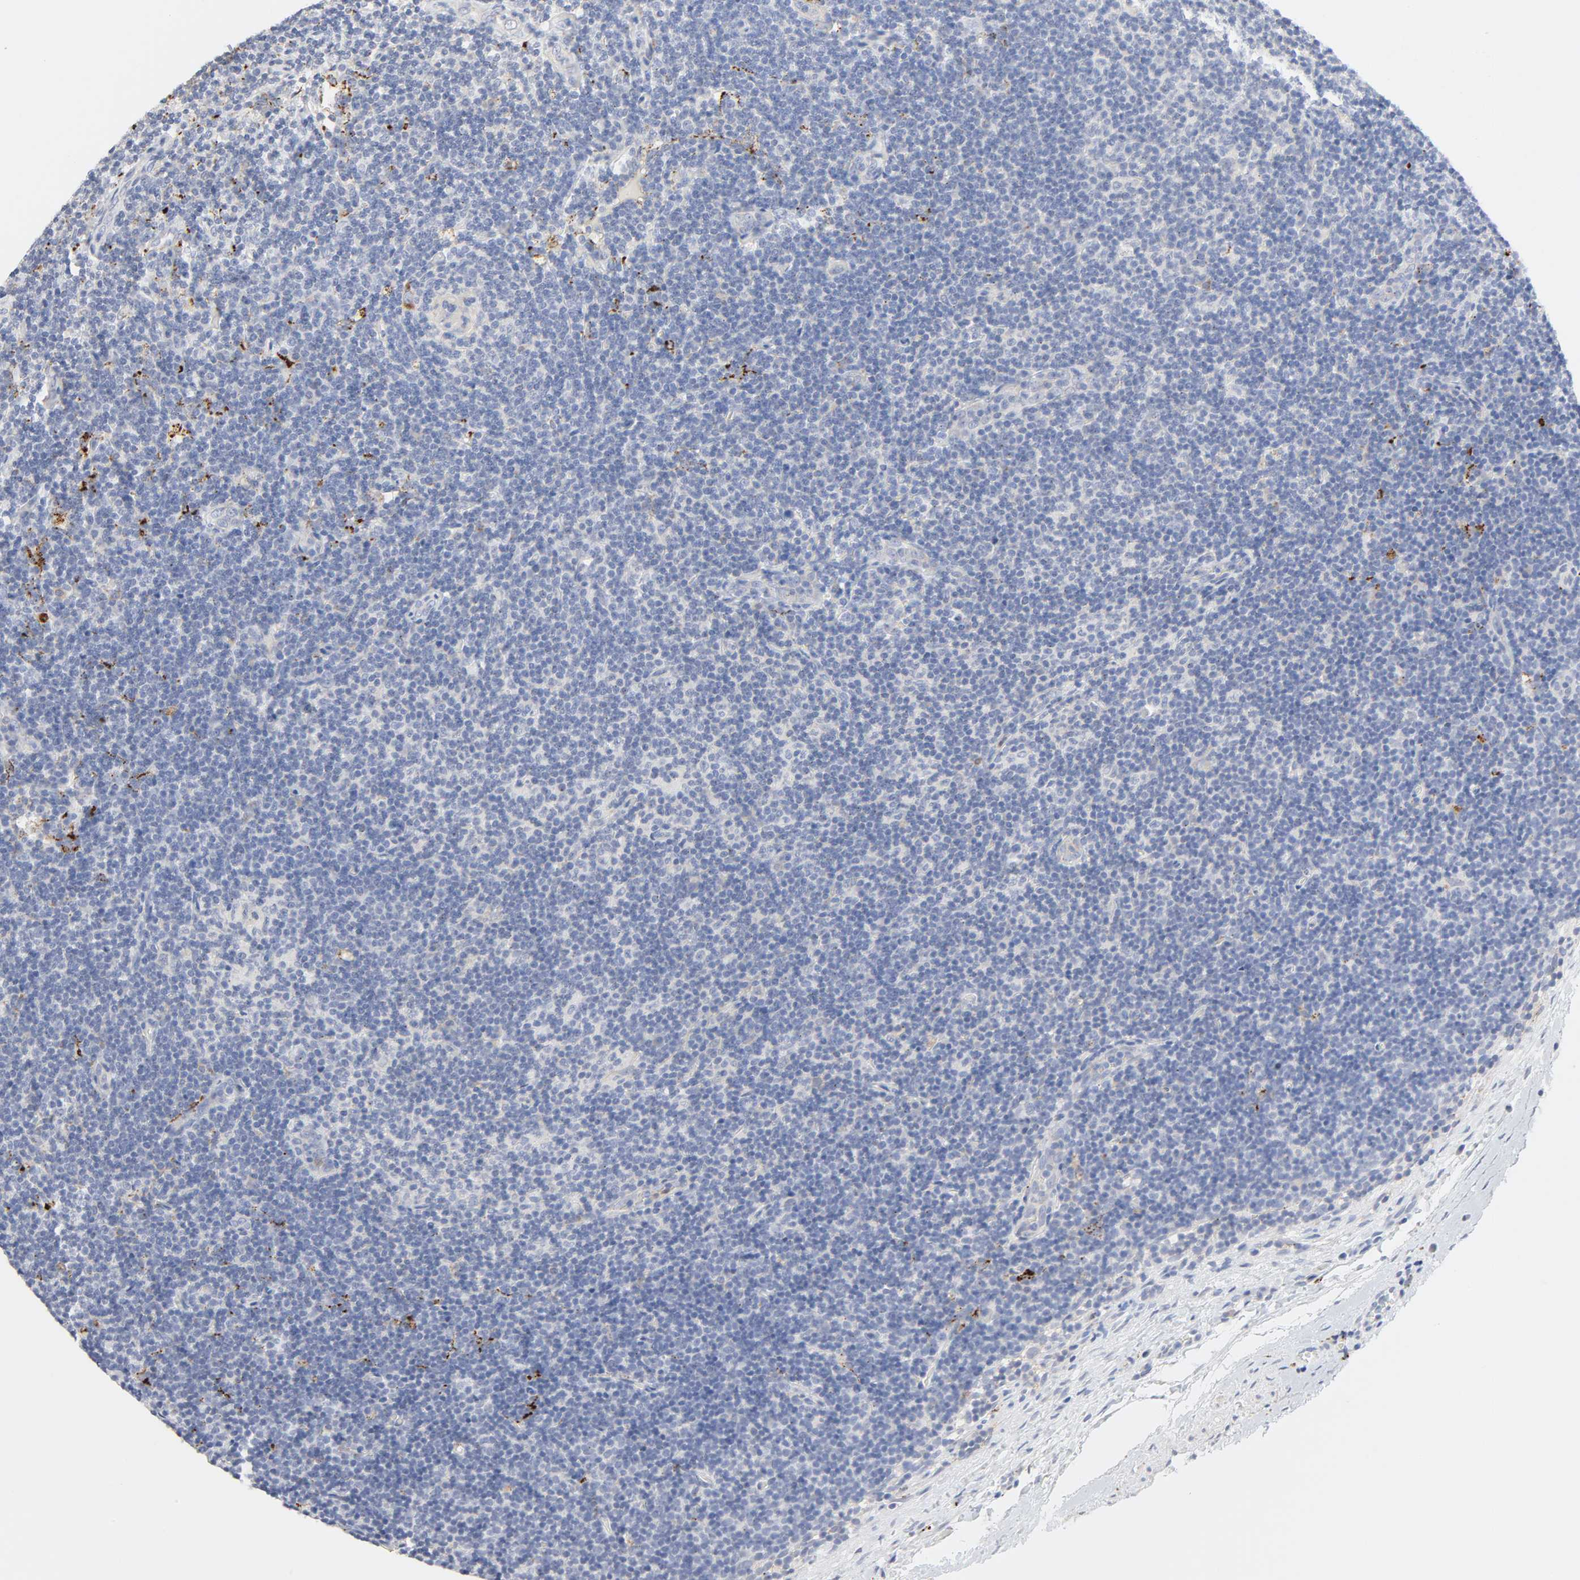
{"staining": {"intensity": "negative", "quantity": "none", "location": "none"}, "tissue": "lymphoma", "cell_type": "Tumor cells", "image_type": "cancer", "snomed": [{"axis": "morphology", "description": "Malignant lymphoma, non-Hodgkin's type, Low grade"}, {"axis": "topography", "description": "Lymph node"}], "caption": "Tumor cells show no significant expression in low-grade malignant lymphoma, non-Hodgkin's type.", "gene": "MAGEB17", "patient": {"sex": "male", "age": 70}}